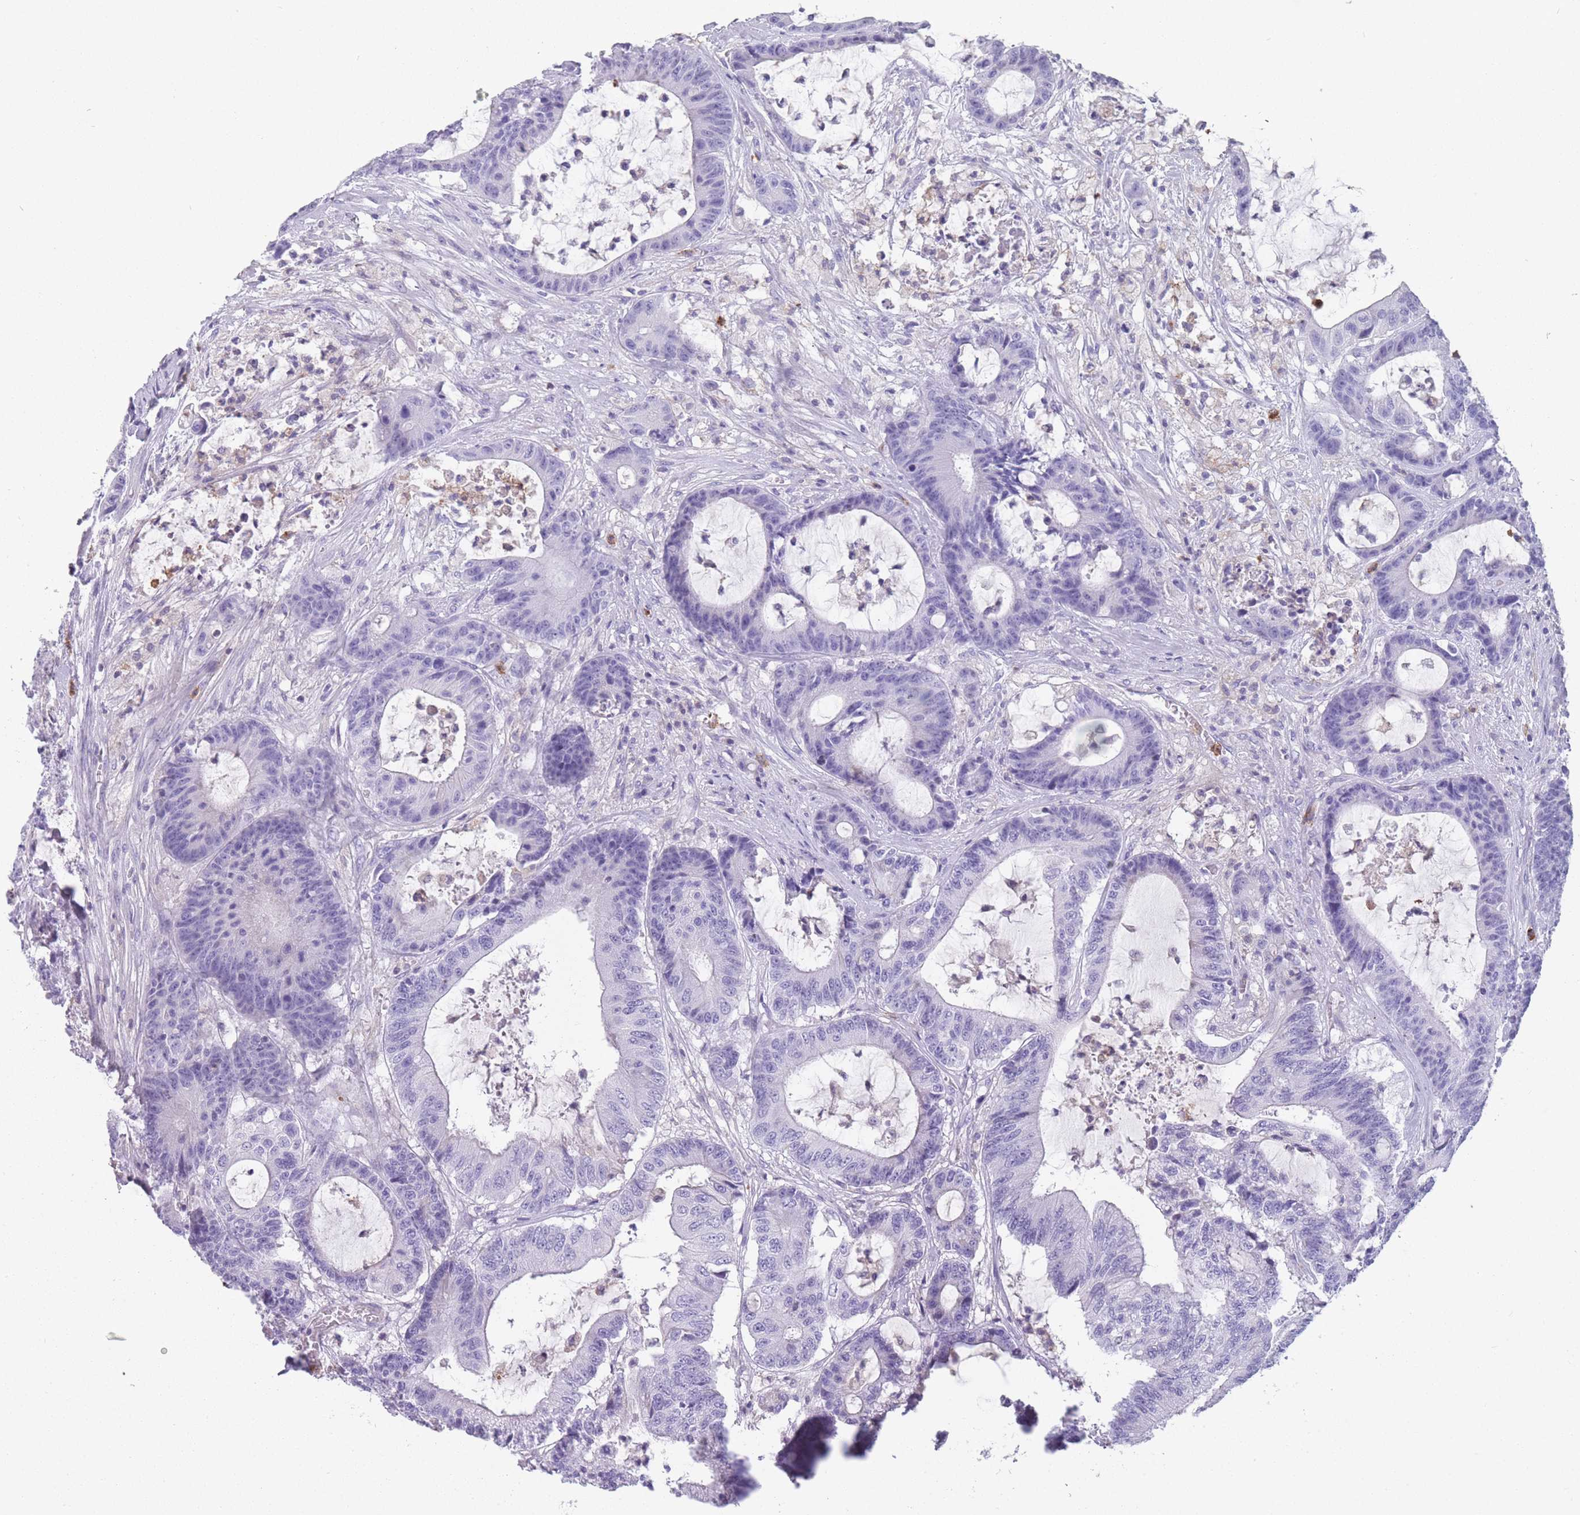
{"staining": {"intensity": "negative", "quantity": "none", "location": "none"}, "tissue": "colorectal cancer", "cell_type": "Tumor cells", "image_type": "cancer", "snomed": [{"axis": "morphology", "description": "Adenocarcinoma, NOS"}, {"axis": "topography", "description": "Colon"}], "caption": "A micrograph of human adenocarcinoma (colorectal) is negative for staining in tumor cells. (IHC, brightfield microscopy, high magnification).", "gene": "CR1L", "patient": {"sex": "female", "age": 84}}